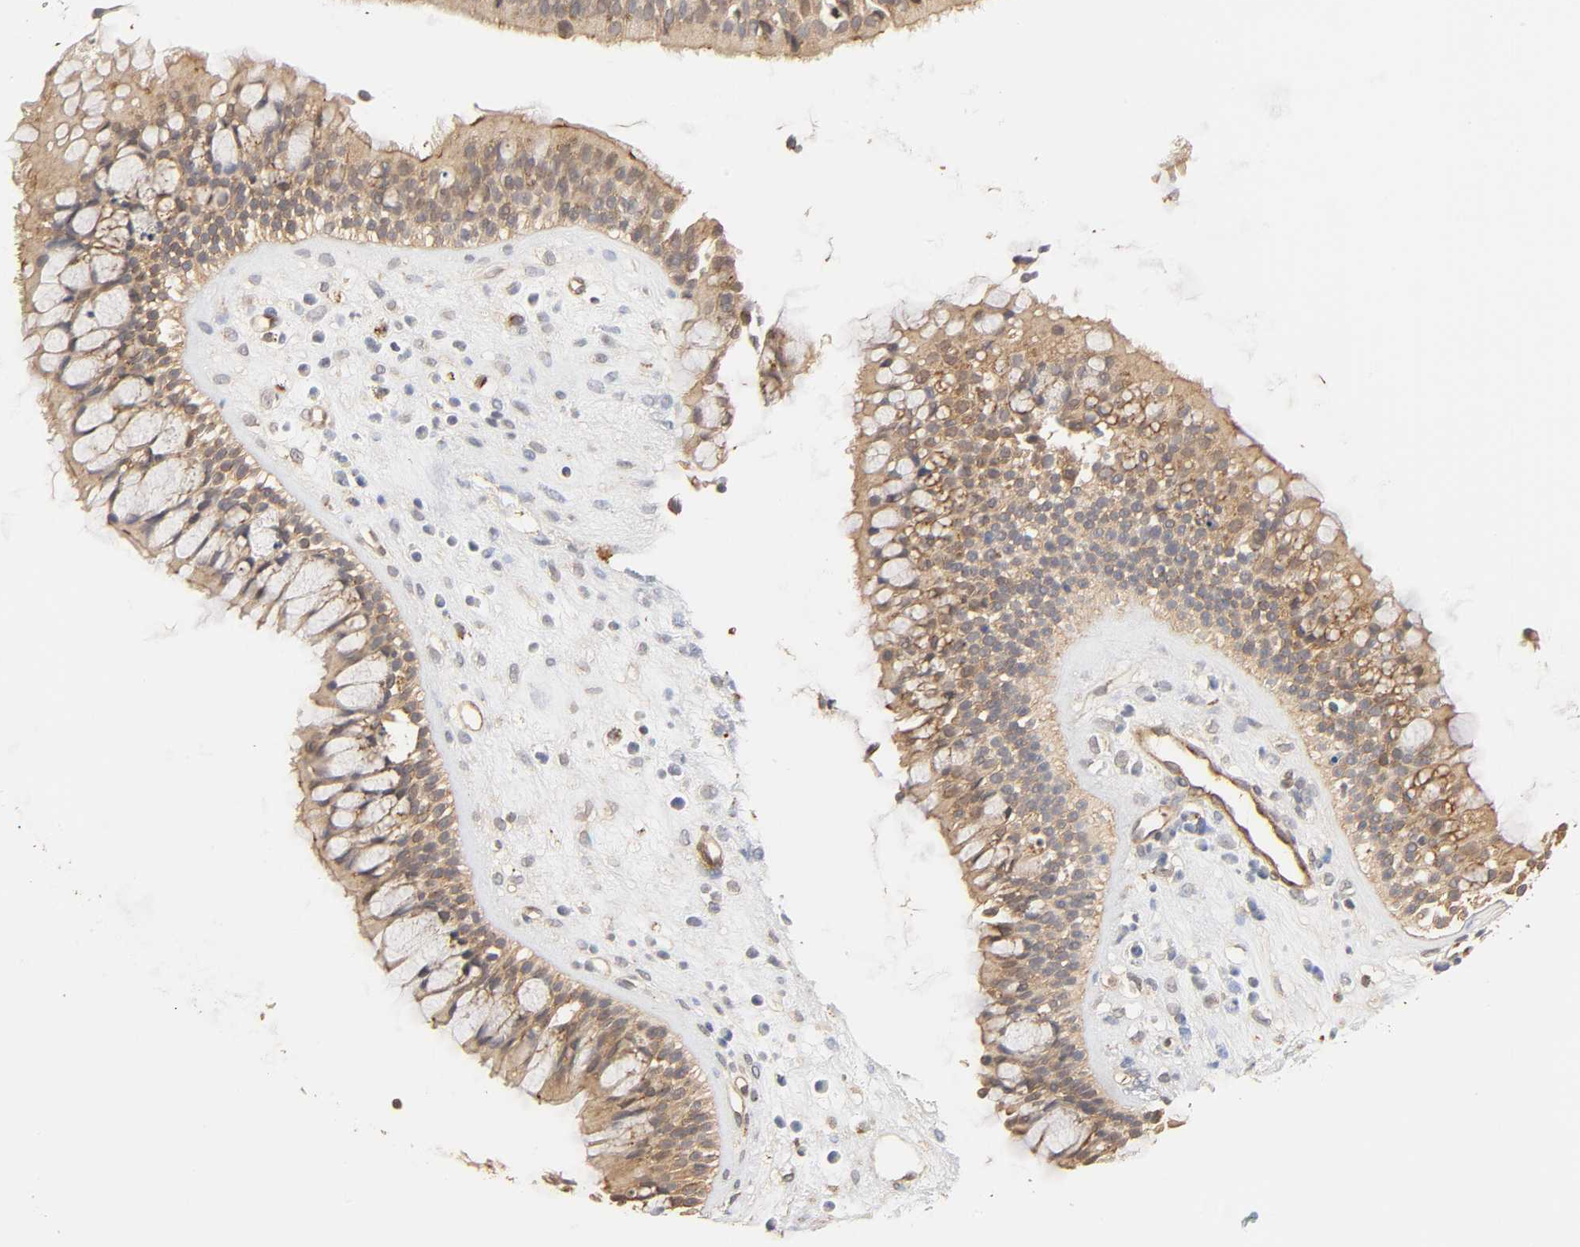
{"staining": {"intensity": "strong", "quantity": ">75%", "location": "cytoplasmic/membranous"}, "tissue": "nasopharynx", "cell_type": "Respiratory epithelial cells", "image_type": "normal", "snomed": [{"axis": "morphology", "description": "Normal tissue, NOS"}, {"axis": "topography", "description": "Nasopharynx"}], "caption": "Protein expression analysis of normal human nasopharynx reveals strong cytoplasmic/membranous positivity in approximately >75% of respiratory epithelial cells. The staining was performed using DAB to visualize the protein expression in brown, while the nuclei were stained in blue with hematoxylin (Magnification: 20x).", "gene": "EPS8", "patient": {"sex": "female", "age": 63}}